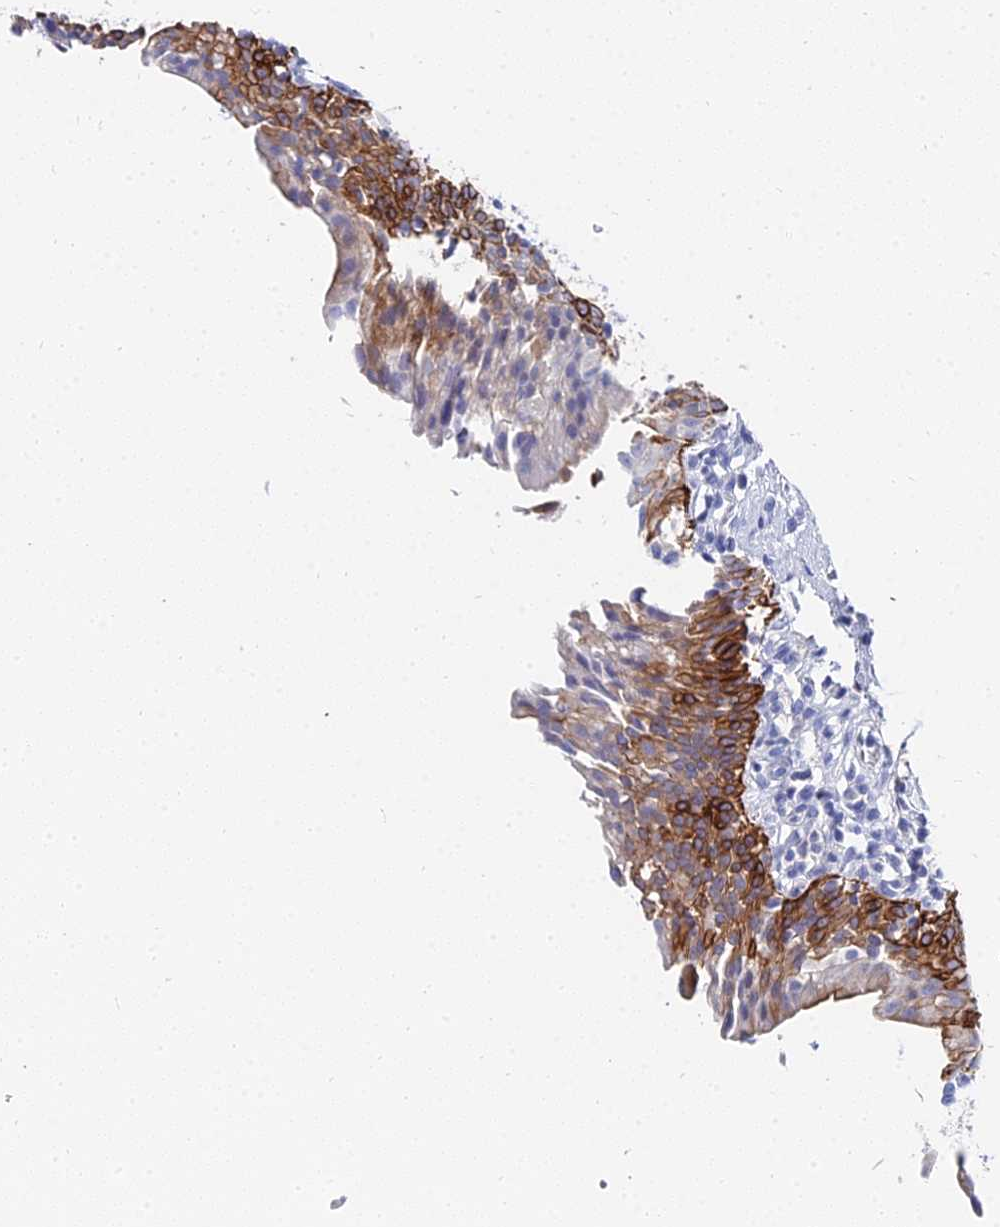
{"staining": {"intensity": "strong", "quantity": "25%-75%", "location": "cytoplasmic/membranous"}, "tissue": "urinary bladder", "cell_type": "Urothelial cells", "image_type": "normal", "snomed": [{"axis": "morphology", "description": "Normal tissue, NOS"}, {"axis": "morphology", "description": "Inflammation, NOS"}, {"axis": "topography", "description": "Urinary bladder"}], "caption": "Protein expression analysis of normal urinary bladder demonstrates strong cytoplasmic/membranous expression in approximately 25%-75% of urothelial cells. (DAB = brown stain, brightfield microscopy at high magnification).", "gene": "KRT17", "patient": {"sex": "male", "age": 63}}